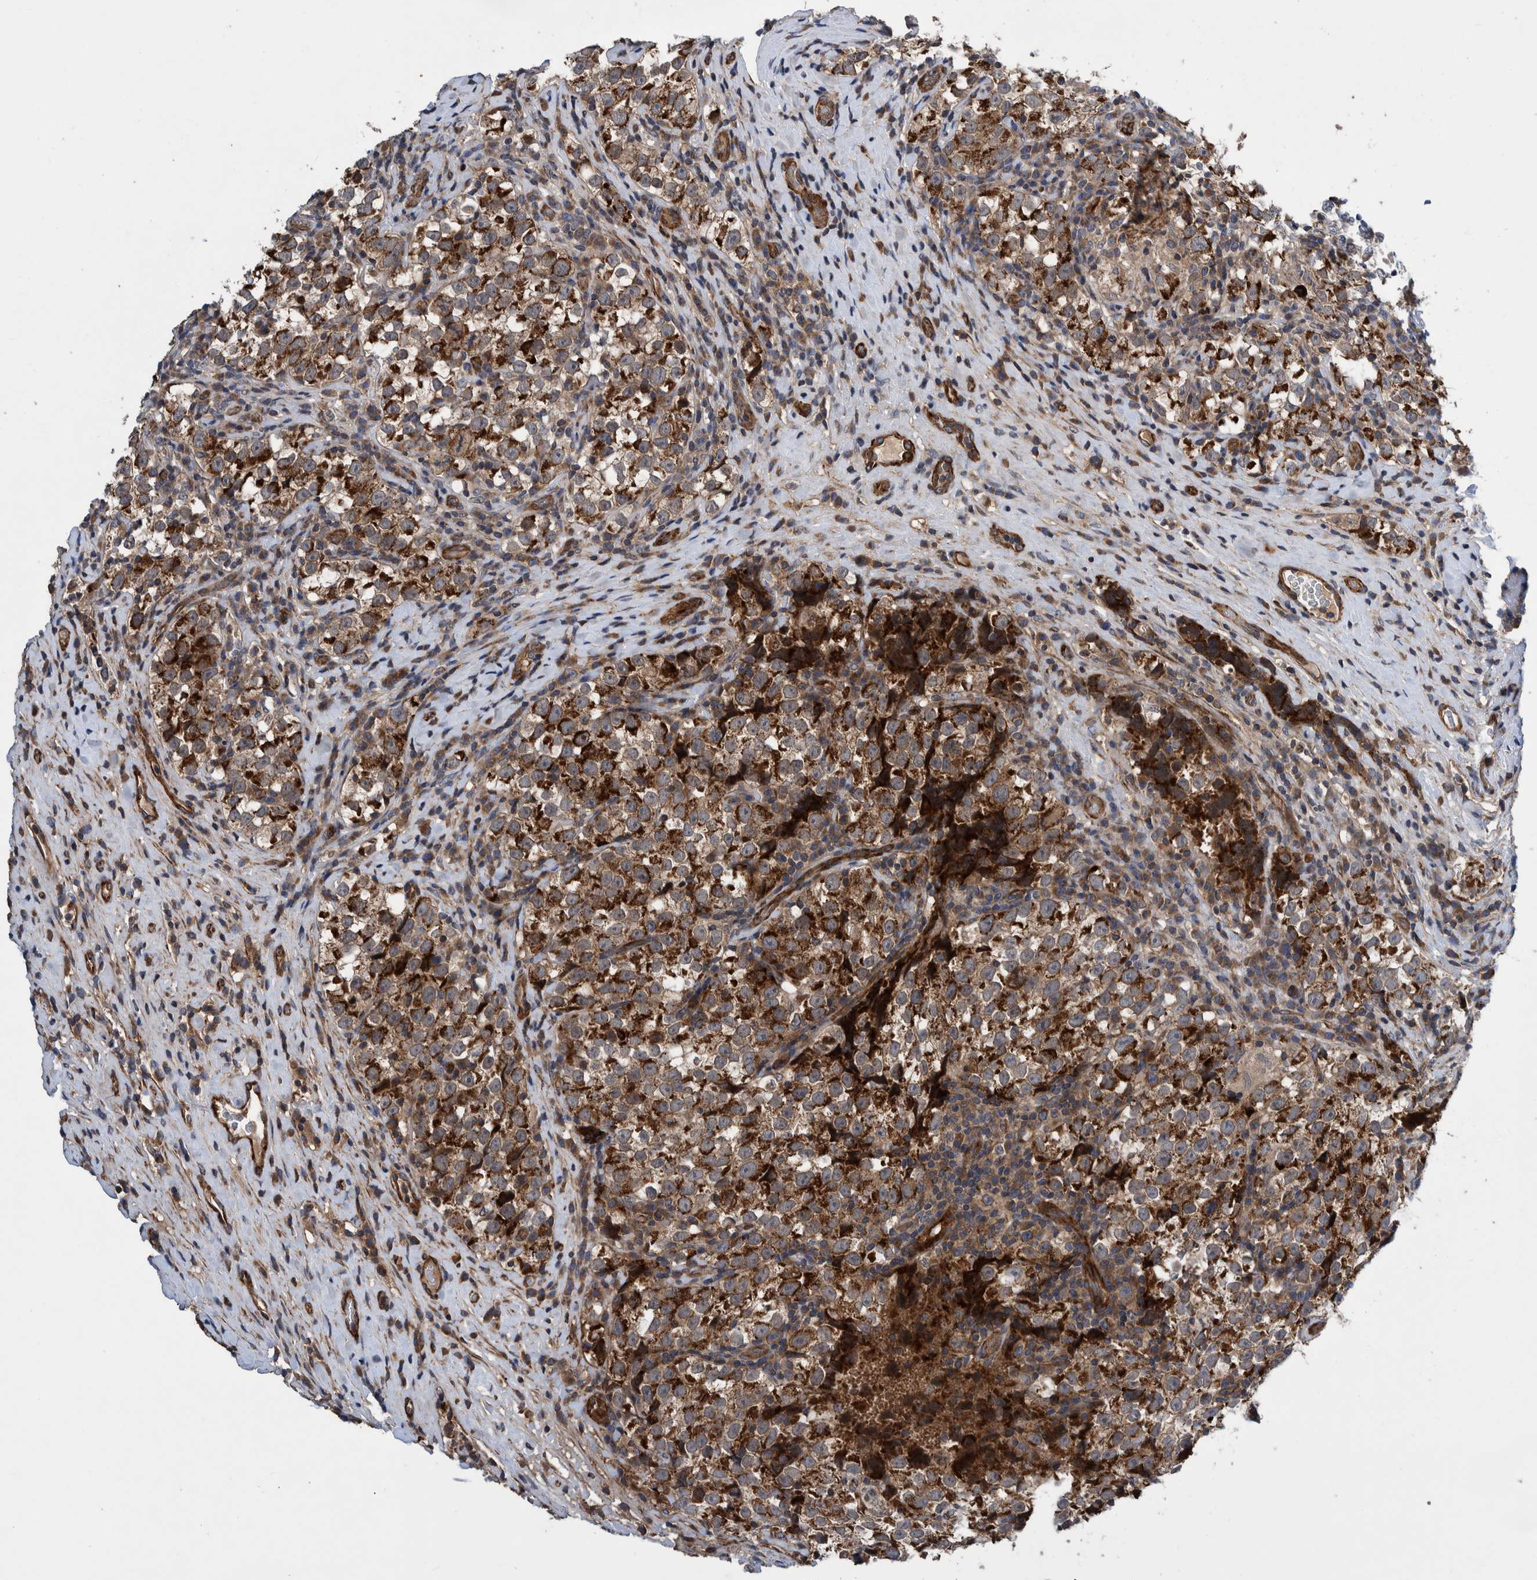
{"staining": {"intensity": "strong", "quantity": ">75%", "location": "cytoplasmic/membranous"}, "tissue": "testis cancer", "cell_type": "Tumor cells", "image_type": "cancer", "snomed": [{"axis": "morphology", "description": "Normal tissue, NOS"}, {"axis": "morphology", "description": "Seminoma, NOS"}, {"axis": "topography", "description": "Testis"}], "caption": "Protein staining of testis seminoma tissue demonstrates strong cytoplasmic/membranous positivity in about >75% of tumor cells.", "gene": "GRPEL2", "patient": {"sex": "male", "age": 43}}